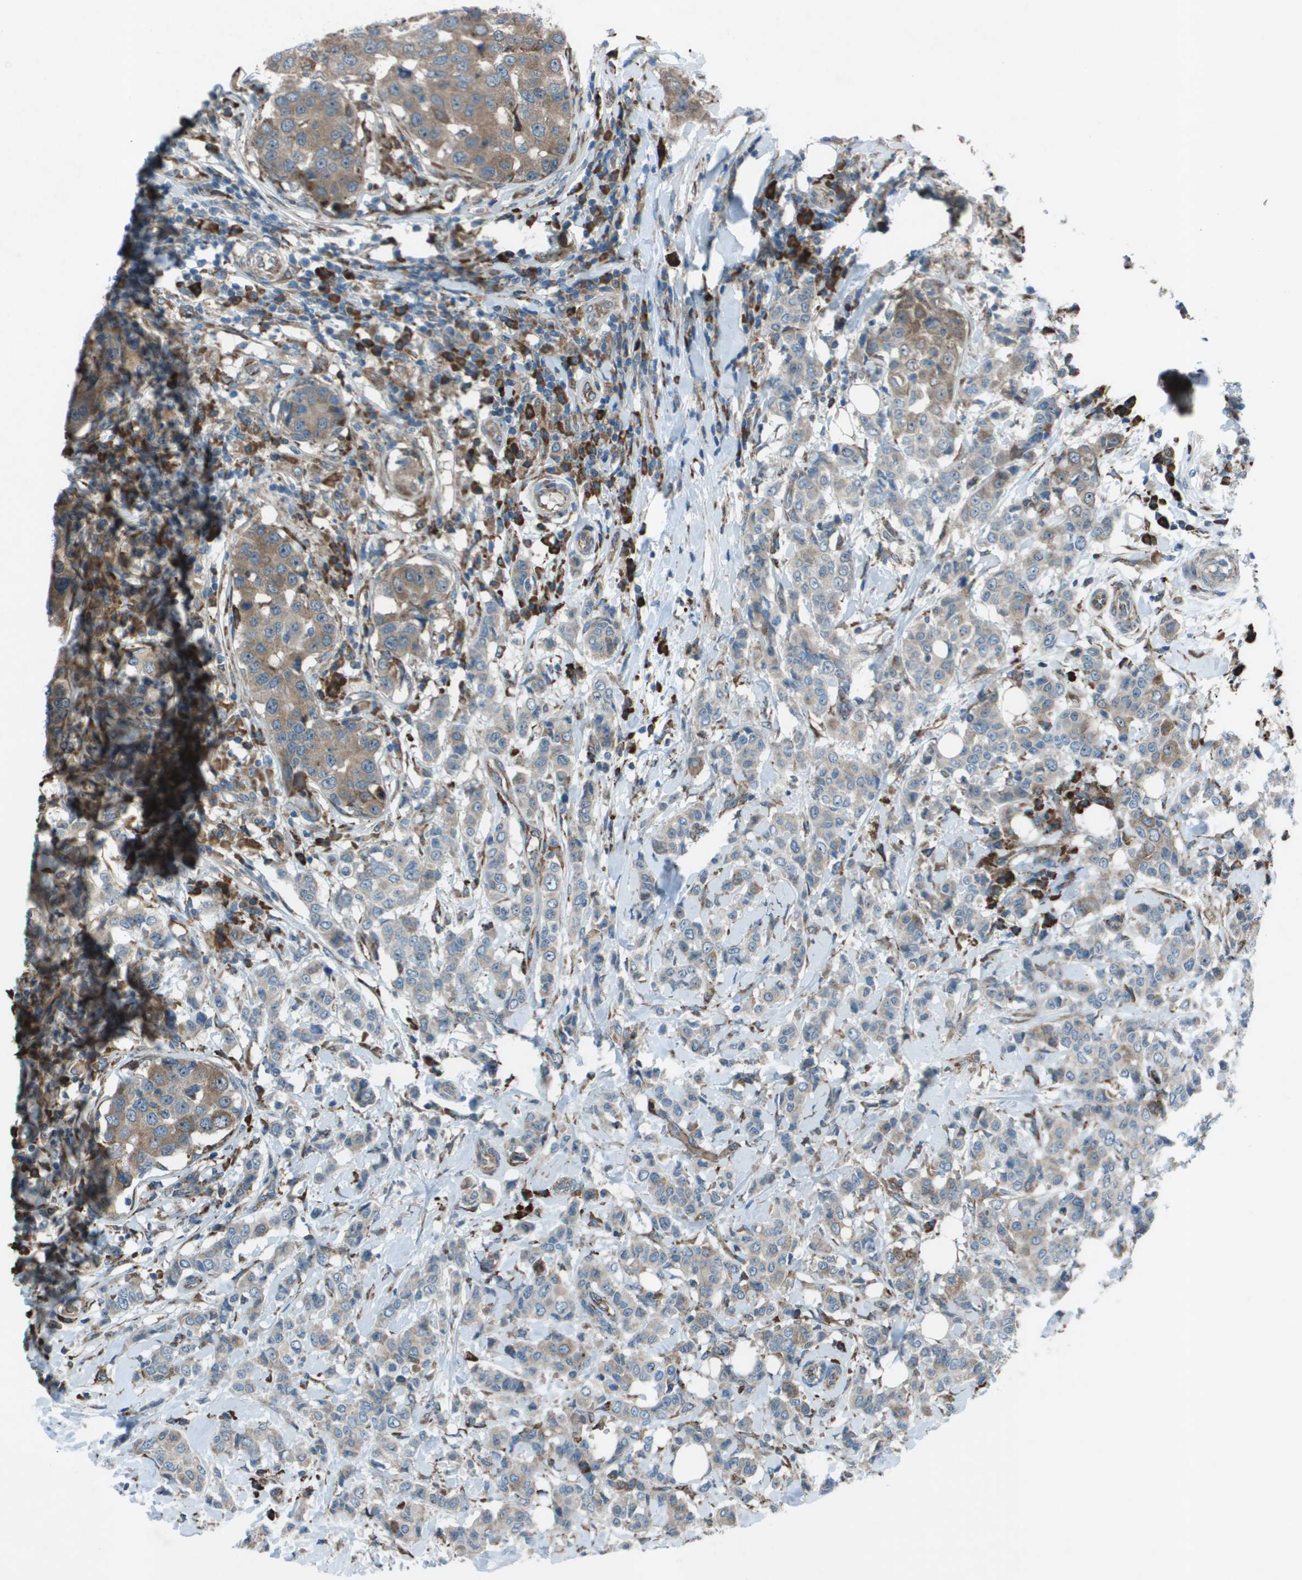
{"staining": {"intensity": "weak", "quantity": "25%-75%", "location": "cytoplasmic/membranous"}, "tissue": "breast cancer", "cell_type": "Tumor cells", "image_type": "cancer", "snomed": [{"axis": "morphology", "description": "Duct carcinoma"}, {"axis": "topography", "description": "Breast"}], "caption": "Brown immunohistochemical staining in human invasive ductal carcinoma (breast) demonstrates weak cytoplasmic/membranous positivity in about 25%-75% of tumor cells. The staining is performed using DAB (3,3'-diaminobenzidine) brown chromogen to label protein expression. The nuclei are counter-stained blue using hematoxylin.", "gene": "UTS2", "patient": {"sex": "female", "age": 27}}